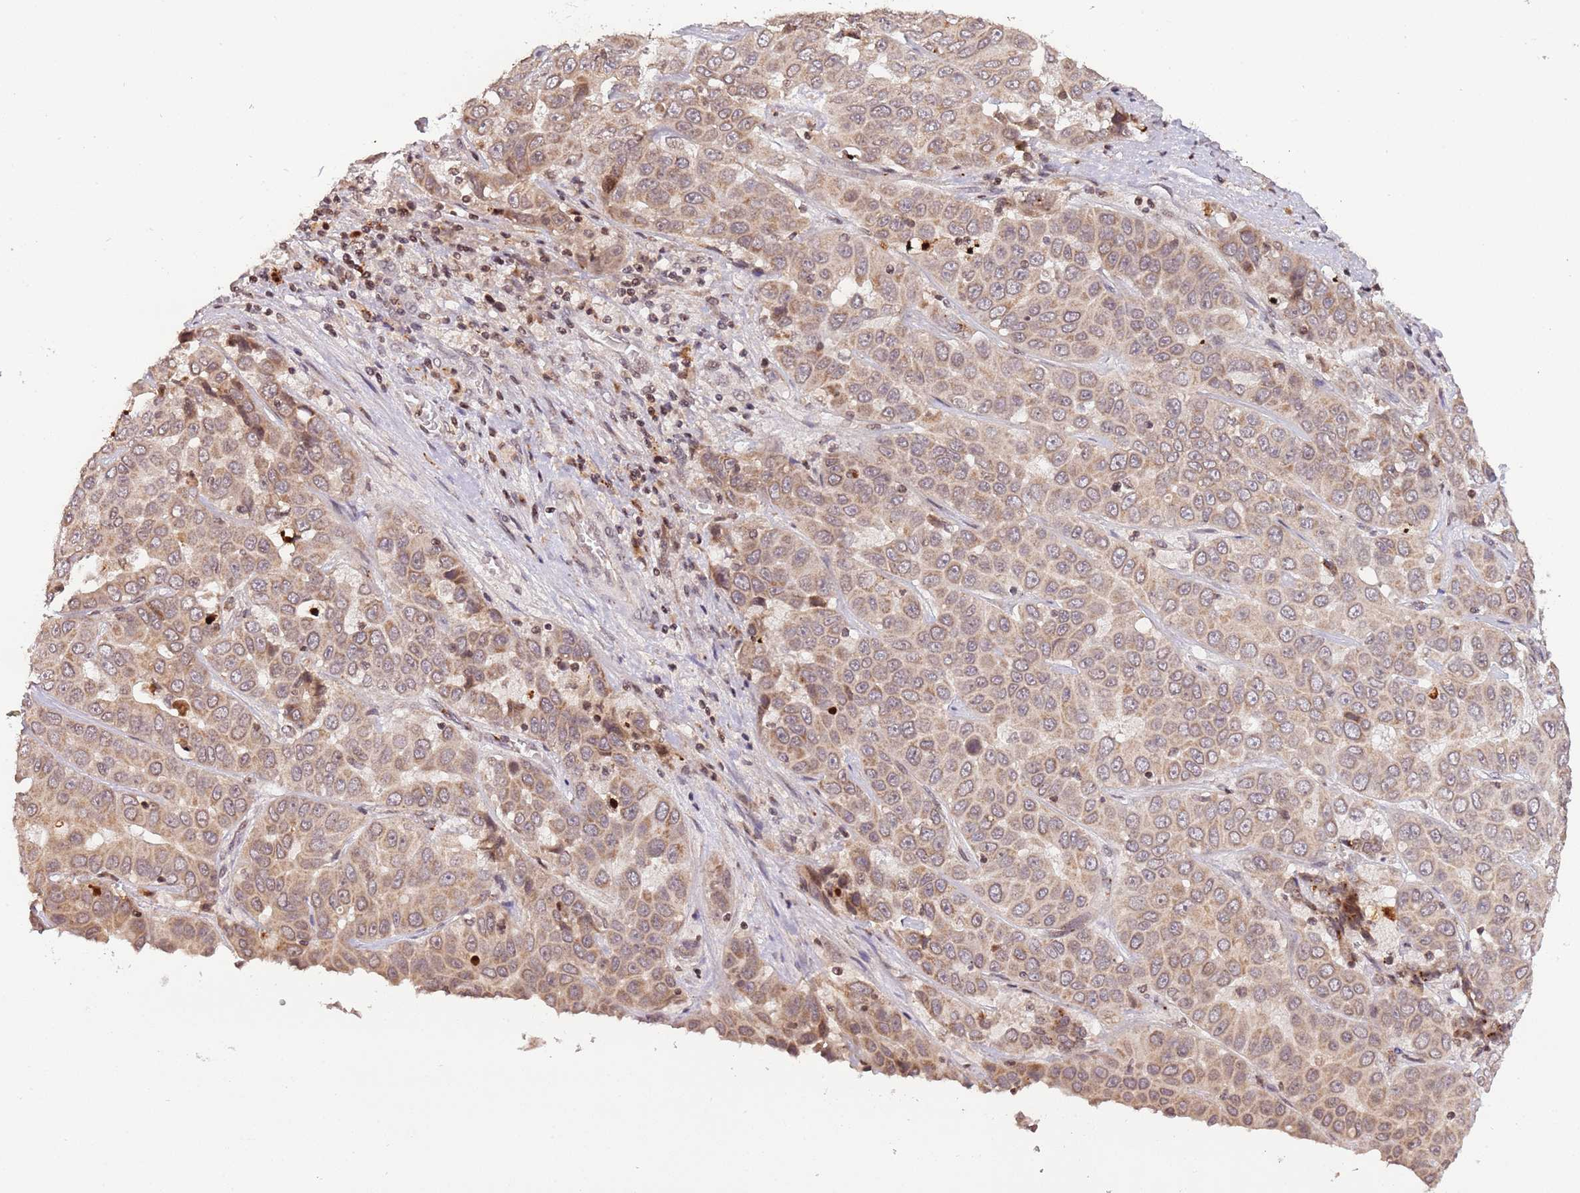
{"staining": {"intensity": "weak", "quantity": ">75%", "location": "cytoplasmic/membranous,nuclear"}, "tissue": "liver cancer", "cell_type": "Tumor cells", "image_type": "cancer", "snomed": [{"axis": "morphology", "description": "Cholangiocarcinoma"}, {"axis": "topography", "description": "Liver"}], "caption": "Weak cytoplasmic/membranous and nuclear expression is appreciated in about >75% of tumor cells in cholangiocarcinoma (liver). Using DAB (3,3'-diaminobenzidine) (brown) and hematoxylin (blue) stains, captured at high magnification using brightfield microscopy.", "gene": "SAMSN1", "patient": {"sex": "female", "age": 52}}